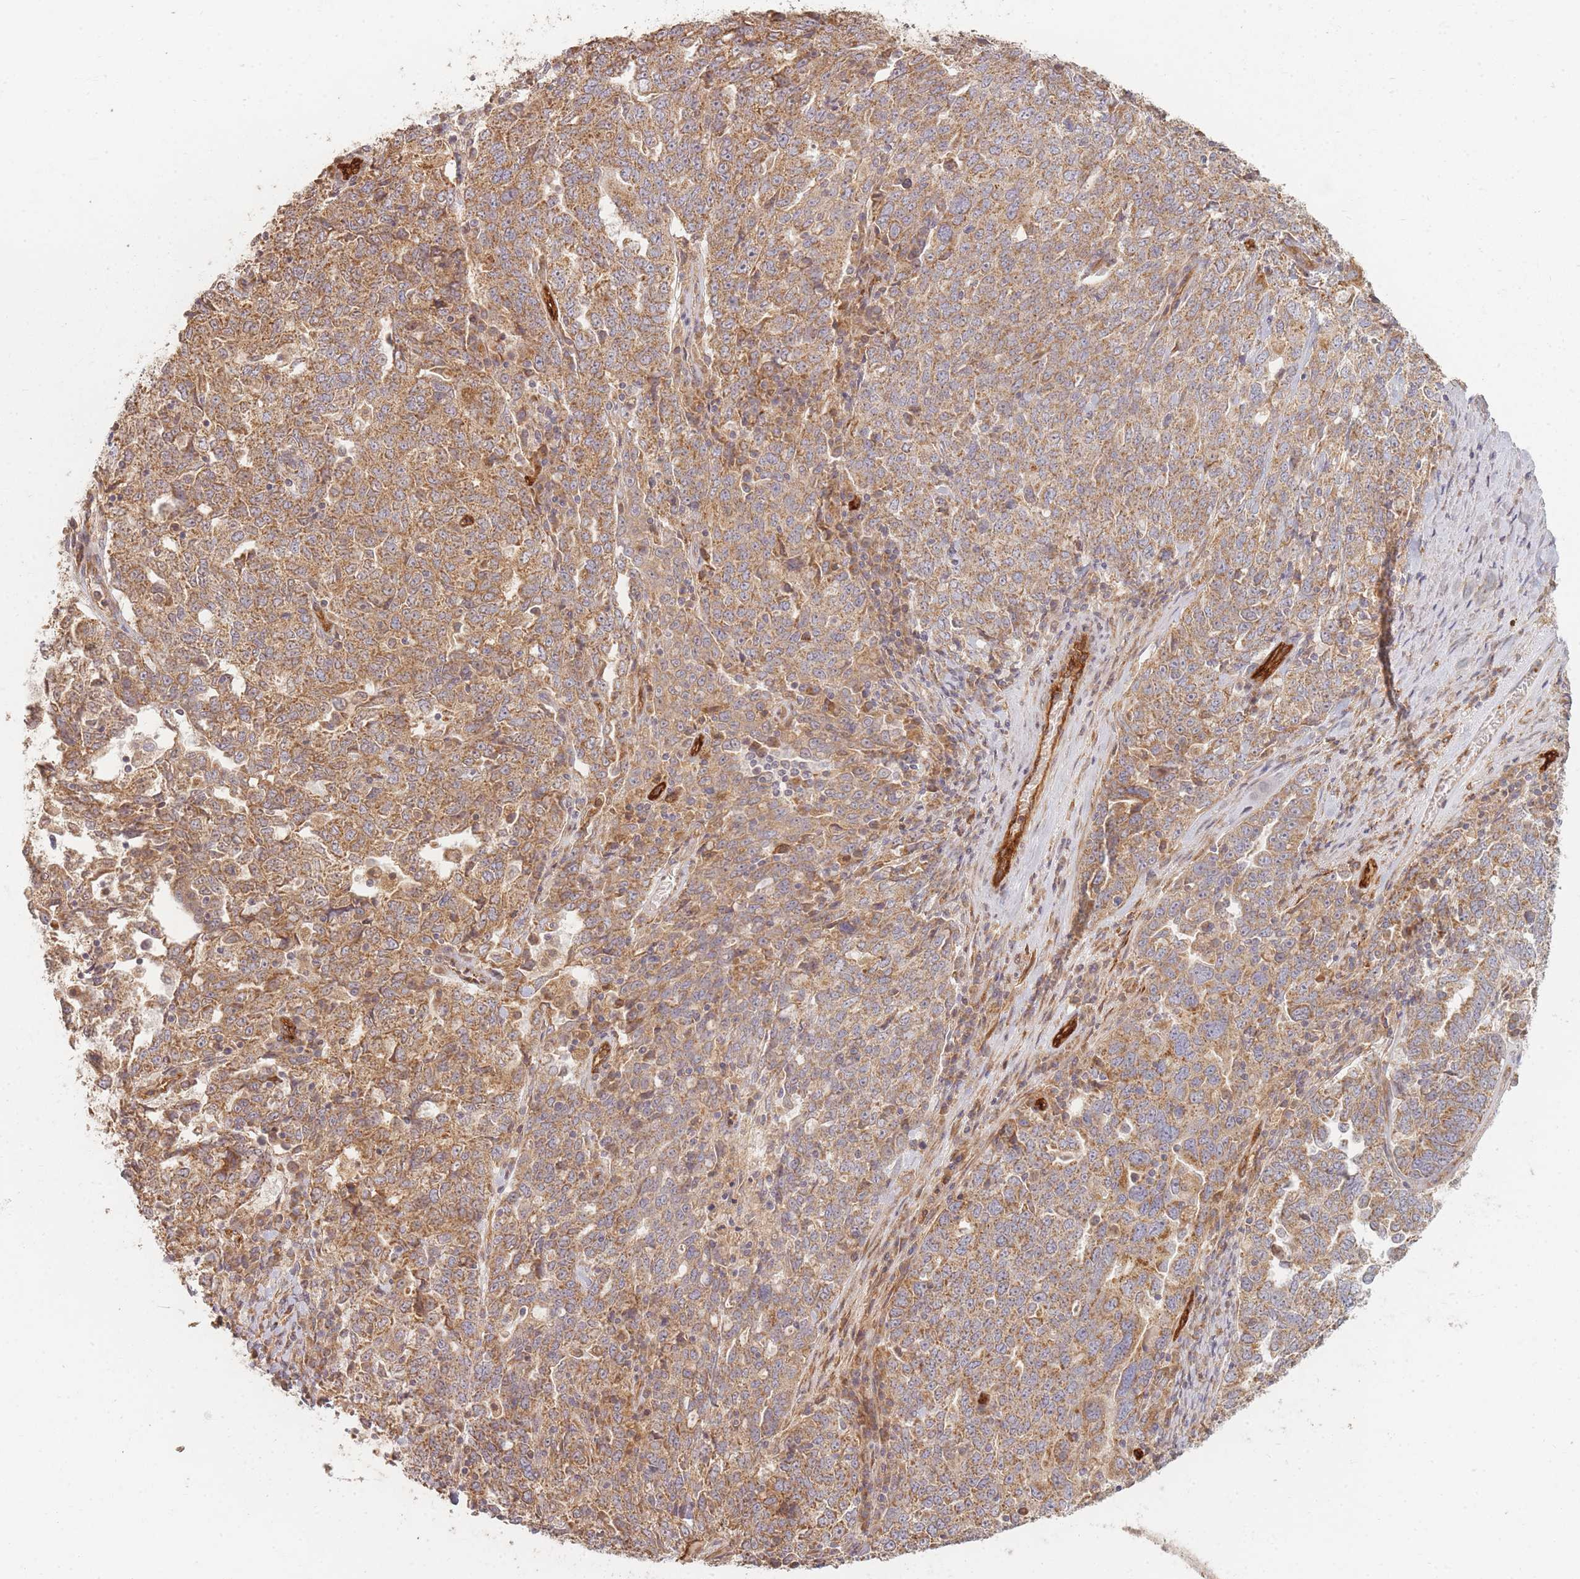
{"staining": {"intensity": "moderate", "quantity": ">75%", "location": "cytoplasmic/membranous"}, "tissue": "ovarian cancer", "cell_type": "Tumor cells", "image_type": "cancer", "snomed": [{"axis": "morphology", "description": "Carcinoma, endometroid"}, {"axis": "topography", "description": "Ovary"}], "caption": "A photomicrograph showing moderate cytoplasmic/membranous expression in about >75% of tumor cells in ovarian cancer, as visualized by brown immunohistochemical staining.", "gene": "MRPS6", "patient": {"sex": "female", "age": 62}}